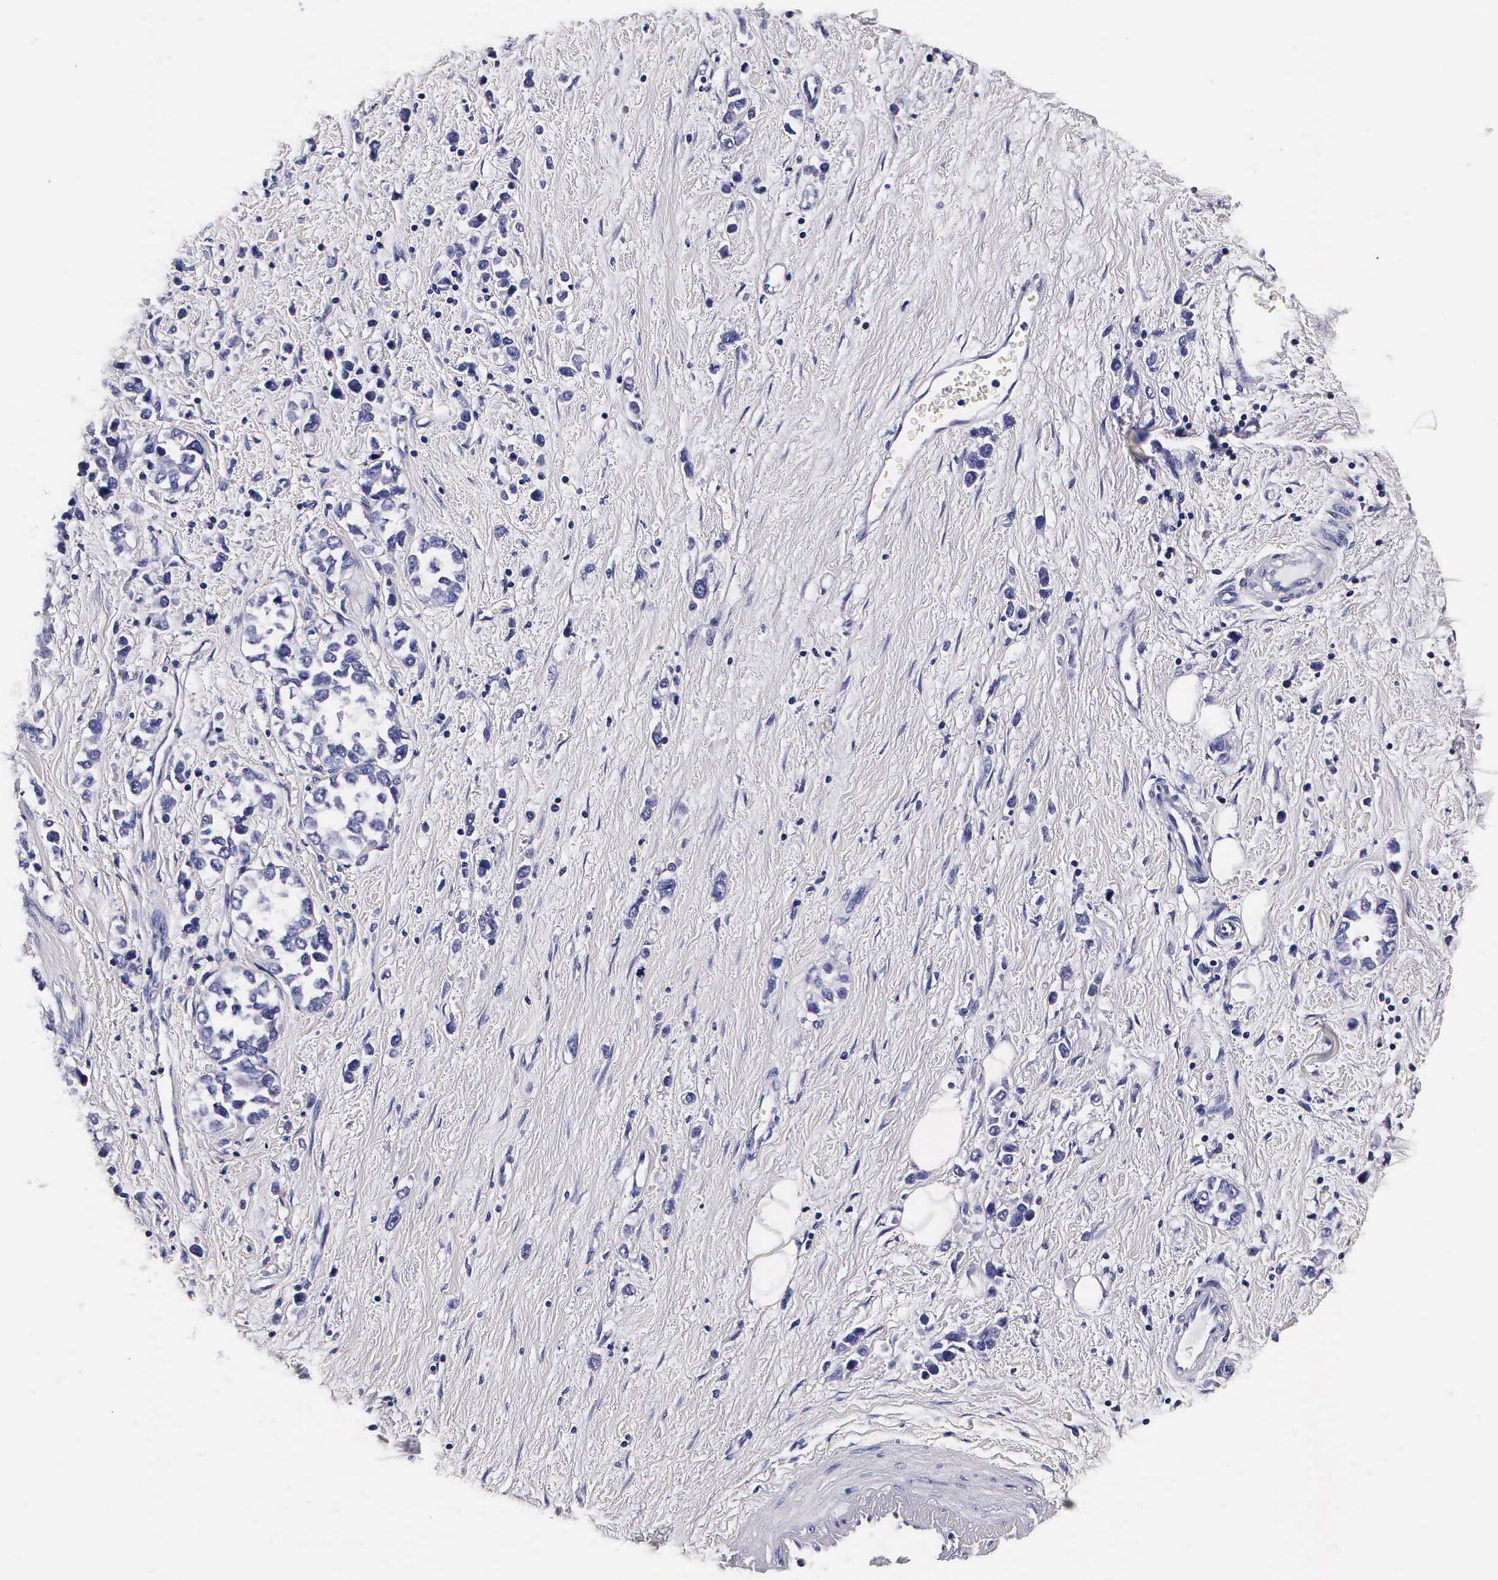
{"staining": {"intensity": "negative", "quantity": "none", "location": "none"}, "tissue": "stomach cancer", "cell_type": "Tumor cells", "image_type": "cancer", "snomed": [{"axis": "morphology", "description": "Adenocarcinoma, NOS"}, {"axis": "topography", "description": "Stomach, upper"}], "caption": "Tumor cells are negative for protein expression in human stomach cancer (adenocarcinoma). Brightfield microscopy of immunohistochemistry stained with DAB (brown) and hematoxylin (blue), captured at high magnification.", "gene": "IAPP", "patient": {"sex": "male", "age": 76}}